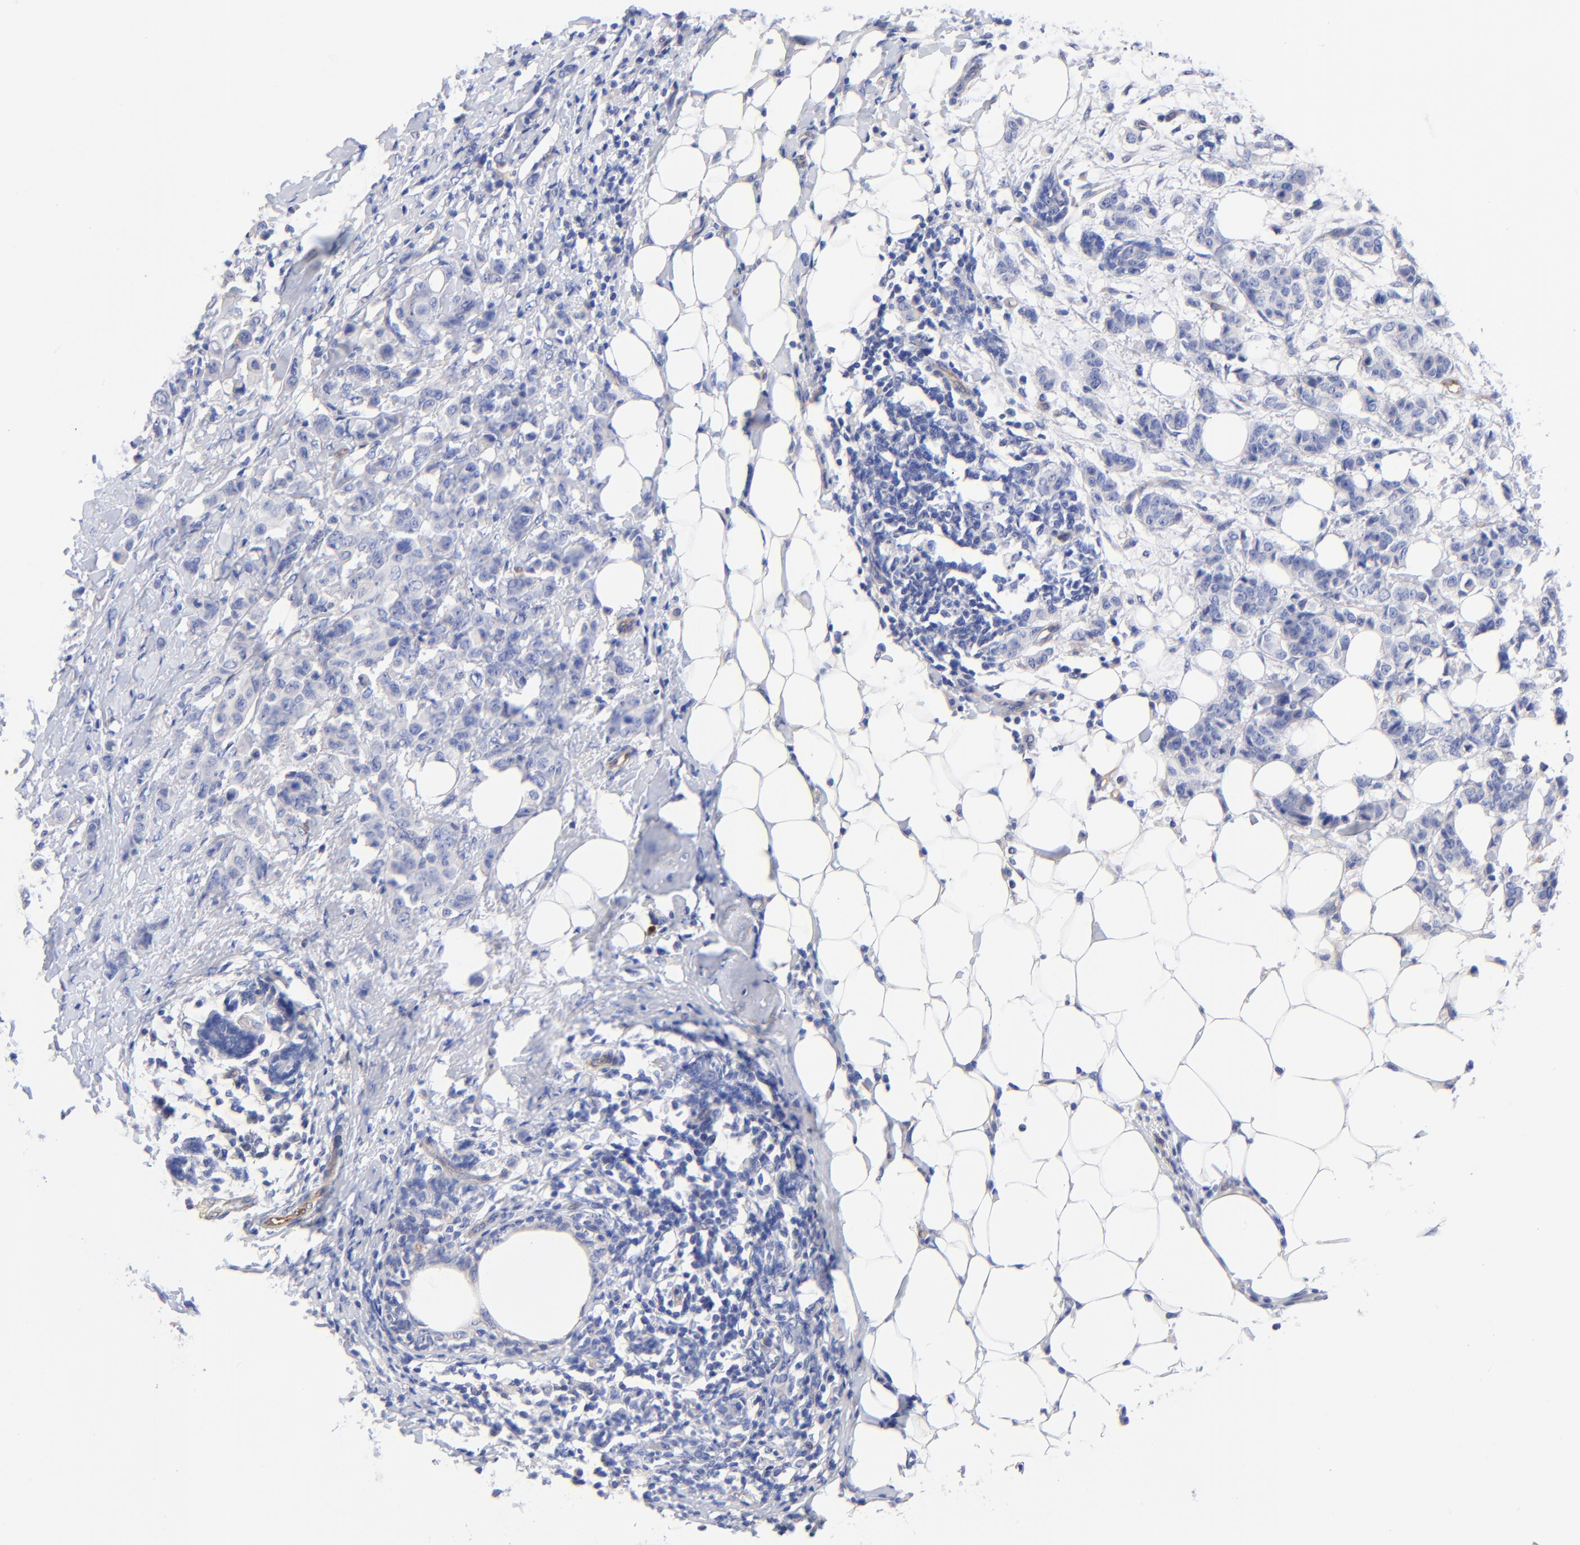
{"staining": {"intensity": "negative", "quantity": "none", "location": "none"}, "tissue": "breast cancer", "cell_type": "Tumor cells", "image_type": "cancer", "snomed": [{"axis": "morphology", "description": "Duct carcinoma"}, {"axis": "topography", "description": "Breast"}], "caption": "This is an immunohistochemistry (IHC) photomicrograph of human breast invasive ductal carcinoma. There is no positivity in tumor cells.", "gene": "SLC44A2", "patient": {"sex": "female", "age": 40}}